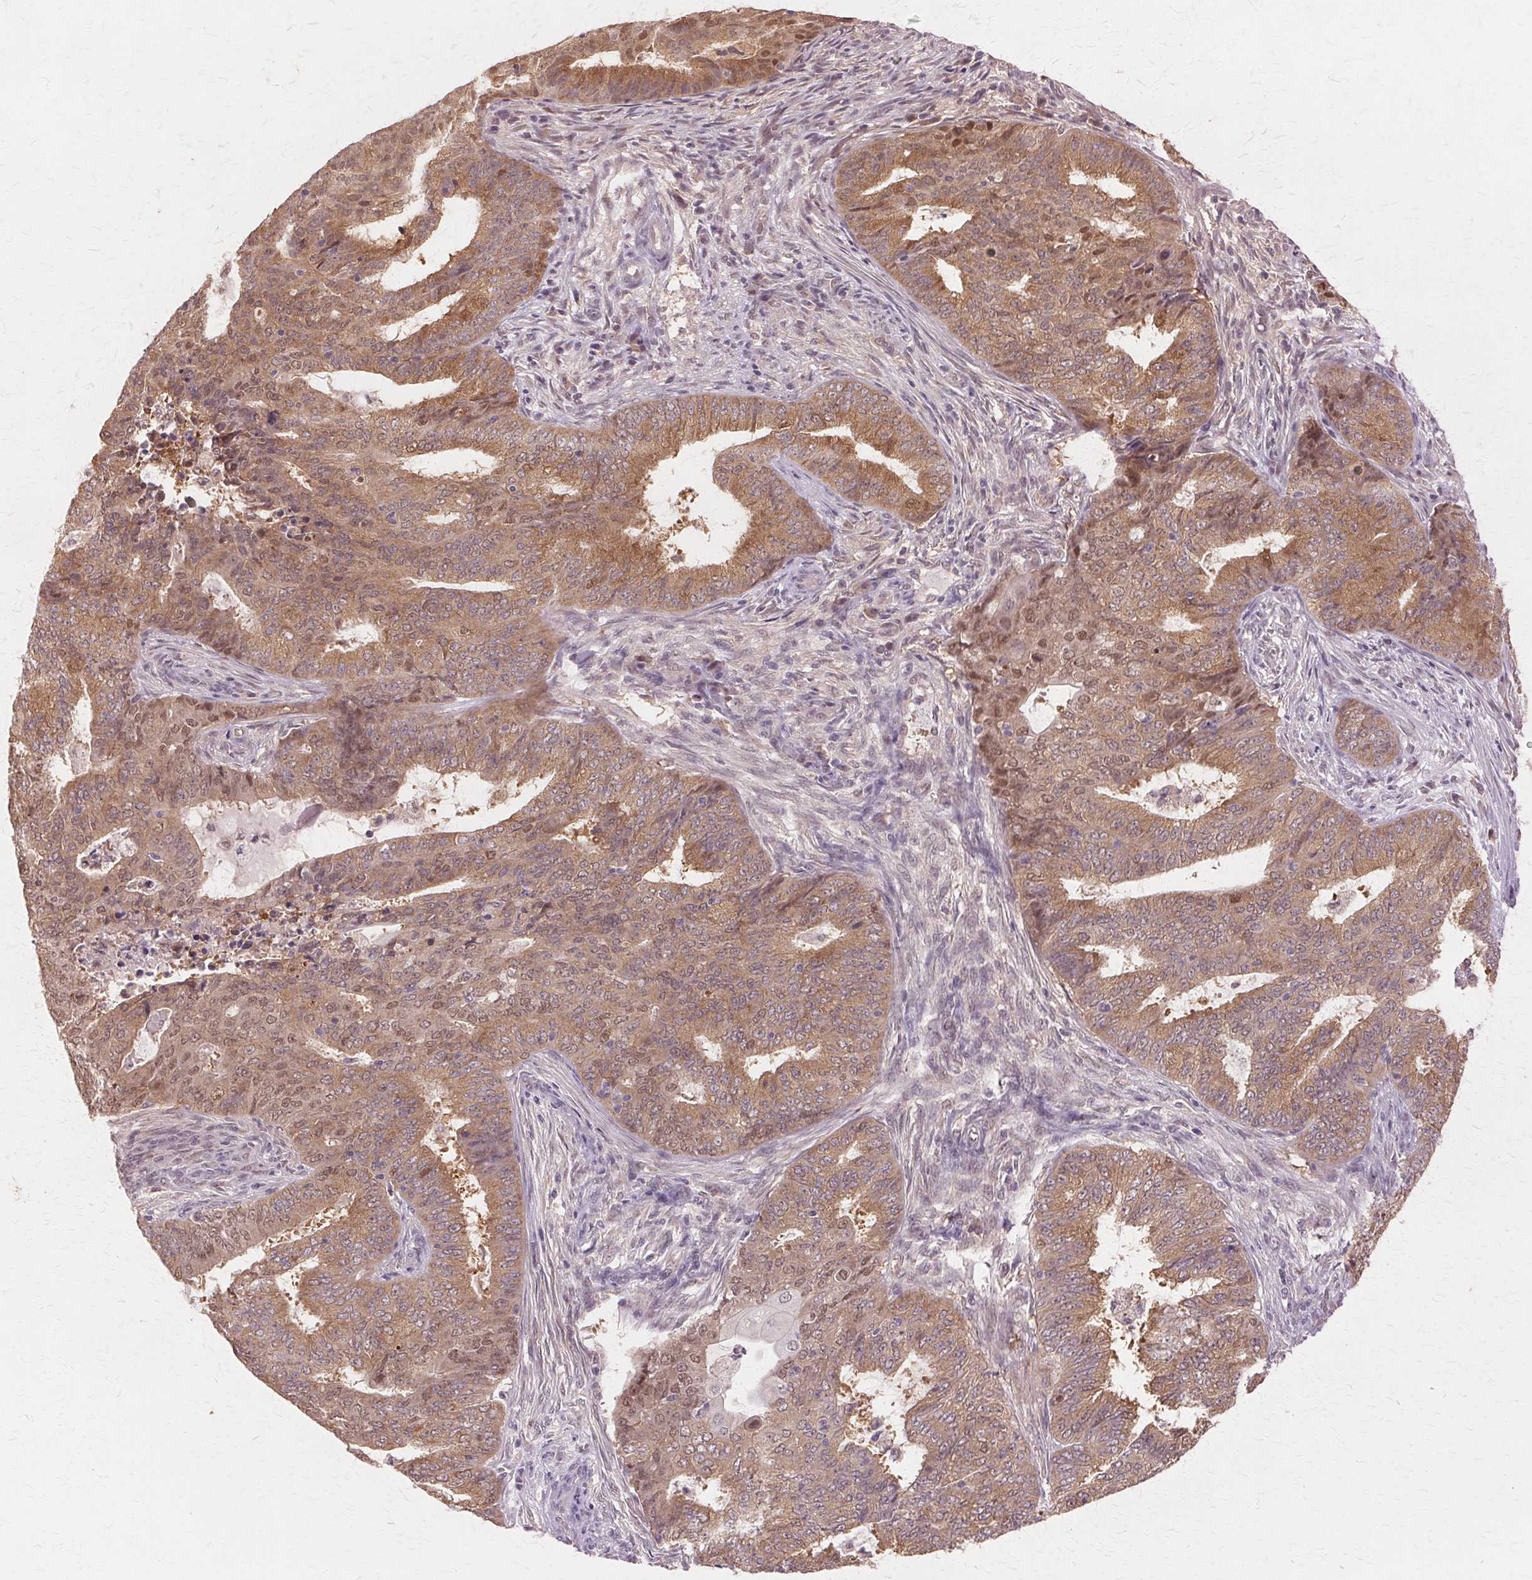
{"staining": {"intensity": "moderate", "quantity": "25%-75%", "location": "cytoplasmic/membranous,nuclear"}, "tissue": "endometrial cancer", "cell_type": "Tumor cells", "image_type": "cancer", "snomed": [{"axis": "morphology", "description": "Adenocarcinoma, NOS"}, {"axis": "topography", "description": "Endometrium"}], "caption": "The histopathology image reveals immunohistochemical staining of endometrial cancer (adenocarcinoma). There is moderate cytoplasmic/membranous and nuclear expression is appreciated in about 25%-75% of tumor cells. The staining is performed using DAB (3,3'-diaminobenzidine) brown chromogen to label protein expression. The nuclei are counter-stained blue using hematoxylin.", "gene": "PRMT5", "patient": {"sex": "female", "age": 62}}